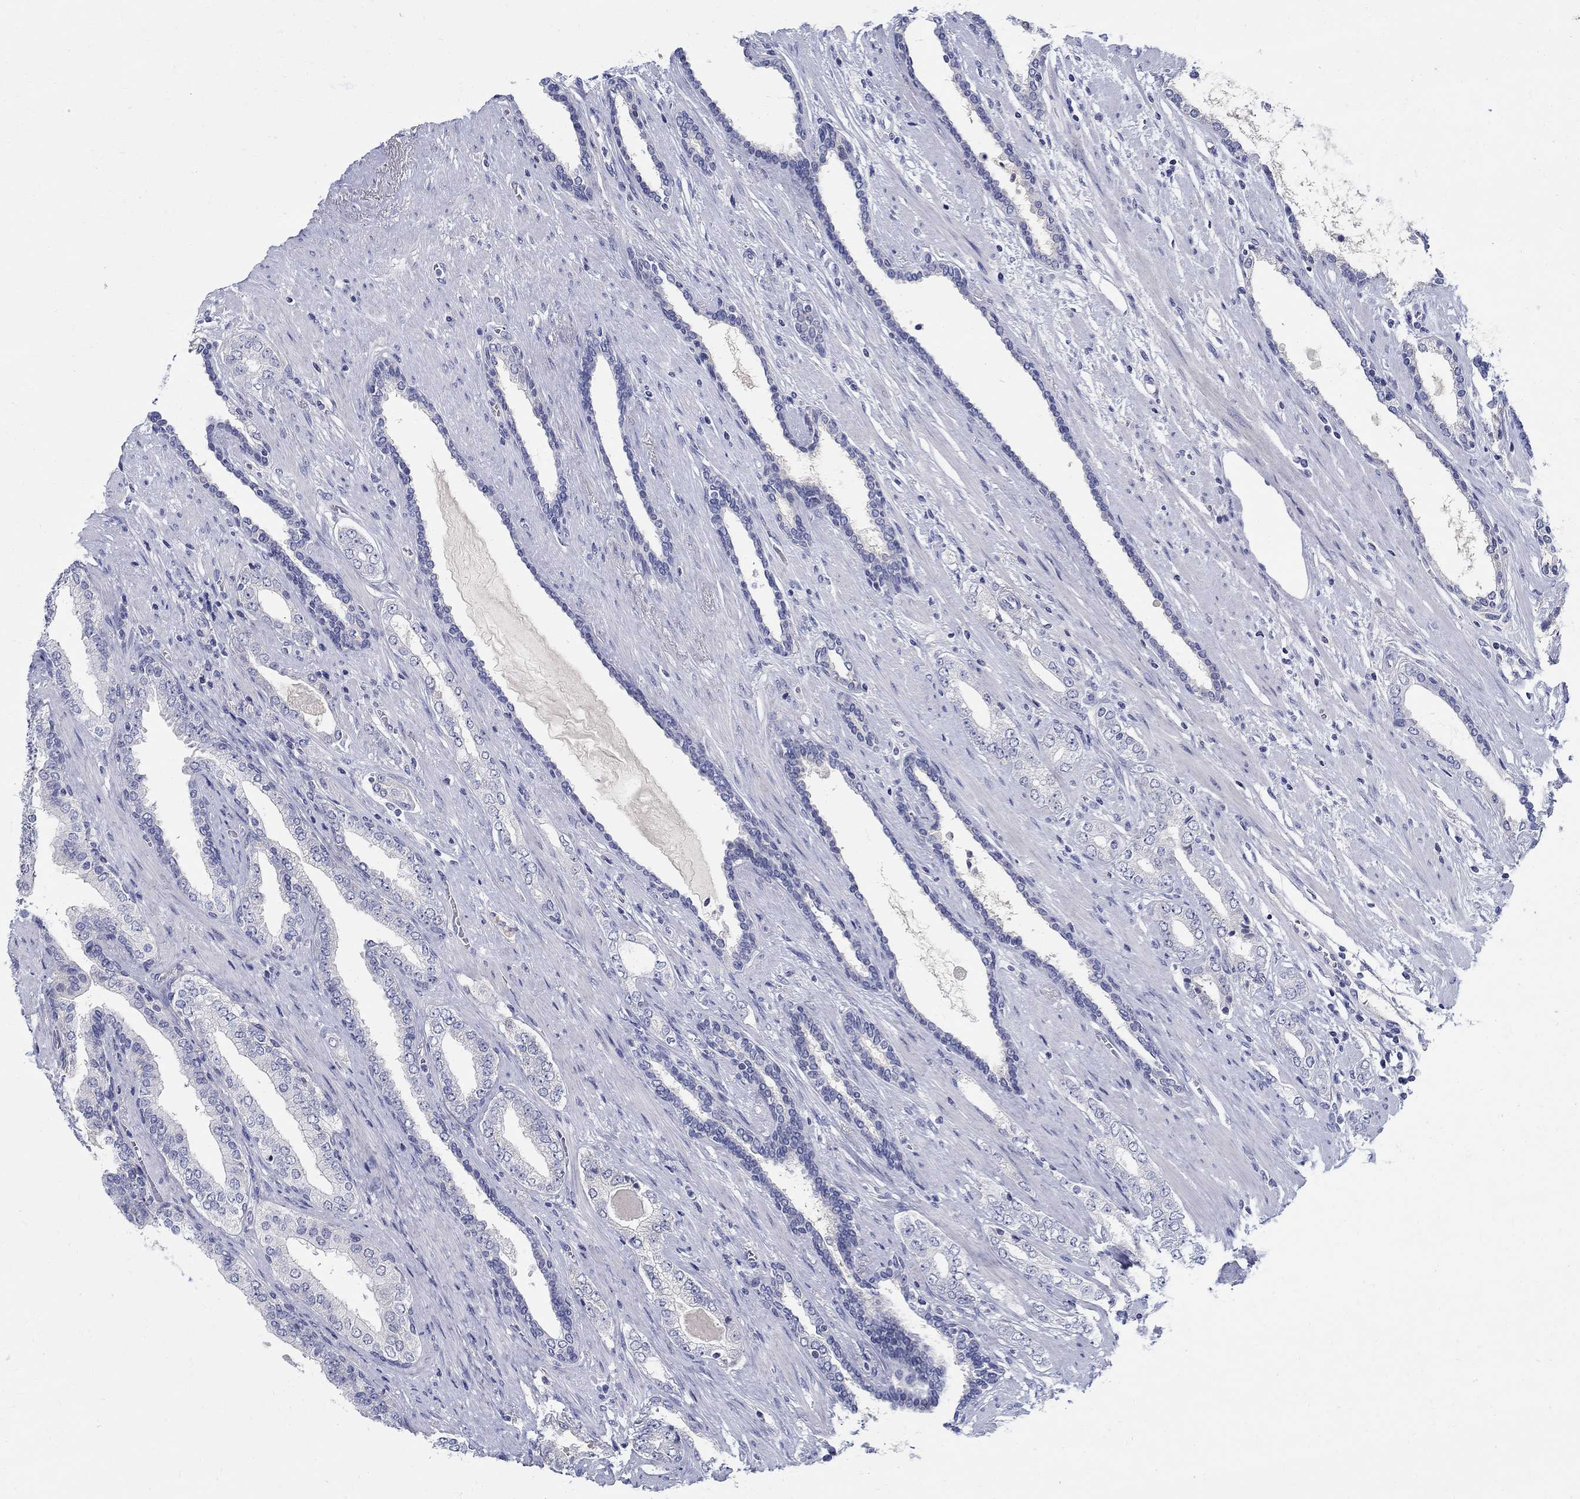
{"staining": {"intensity": "negative", "quantity": "none", "location": "none"}, "tissue": "prostate cancer", "cell_type": "Tumor cells", "image_type": "cancer", "snomed": [{"axis": "morphology", "description": "Adenocarcinoma, Low grade"}, {"axis": "topography", "description": "Prostate and seminal vesicle, NOS"}], "caption": "Tumor cells show no significant expression in low-grade adenocarcinoma (prostate).", "gene": "CRYGD", "patient": {"sex": "male", "age": 61}}